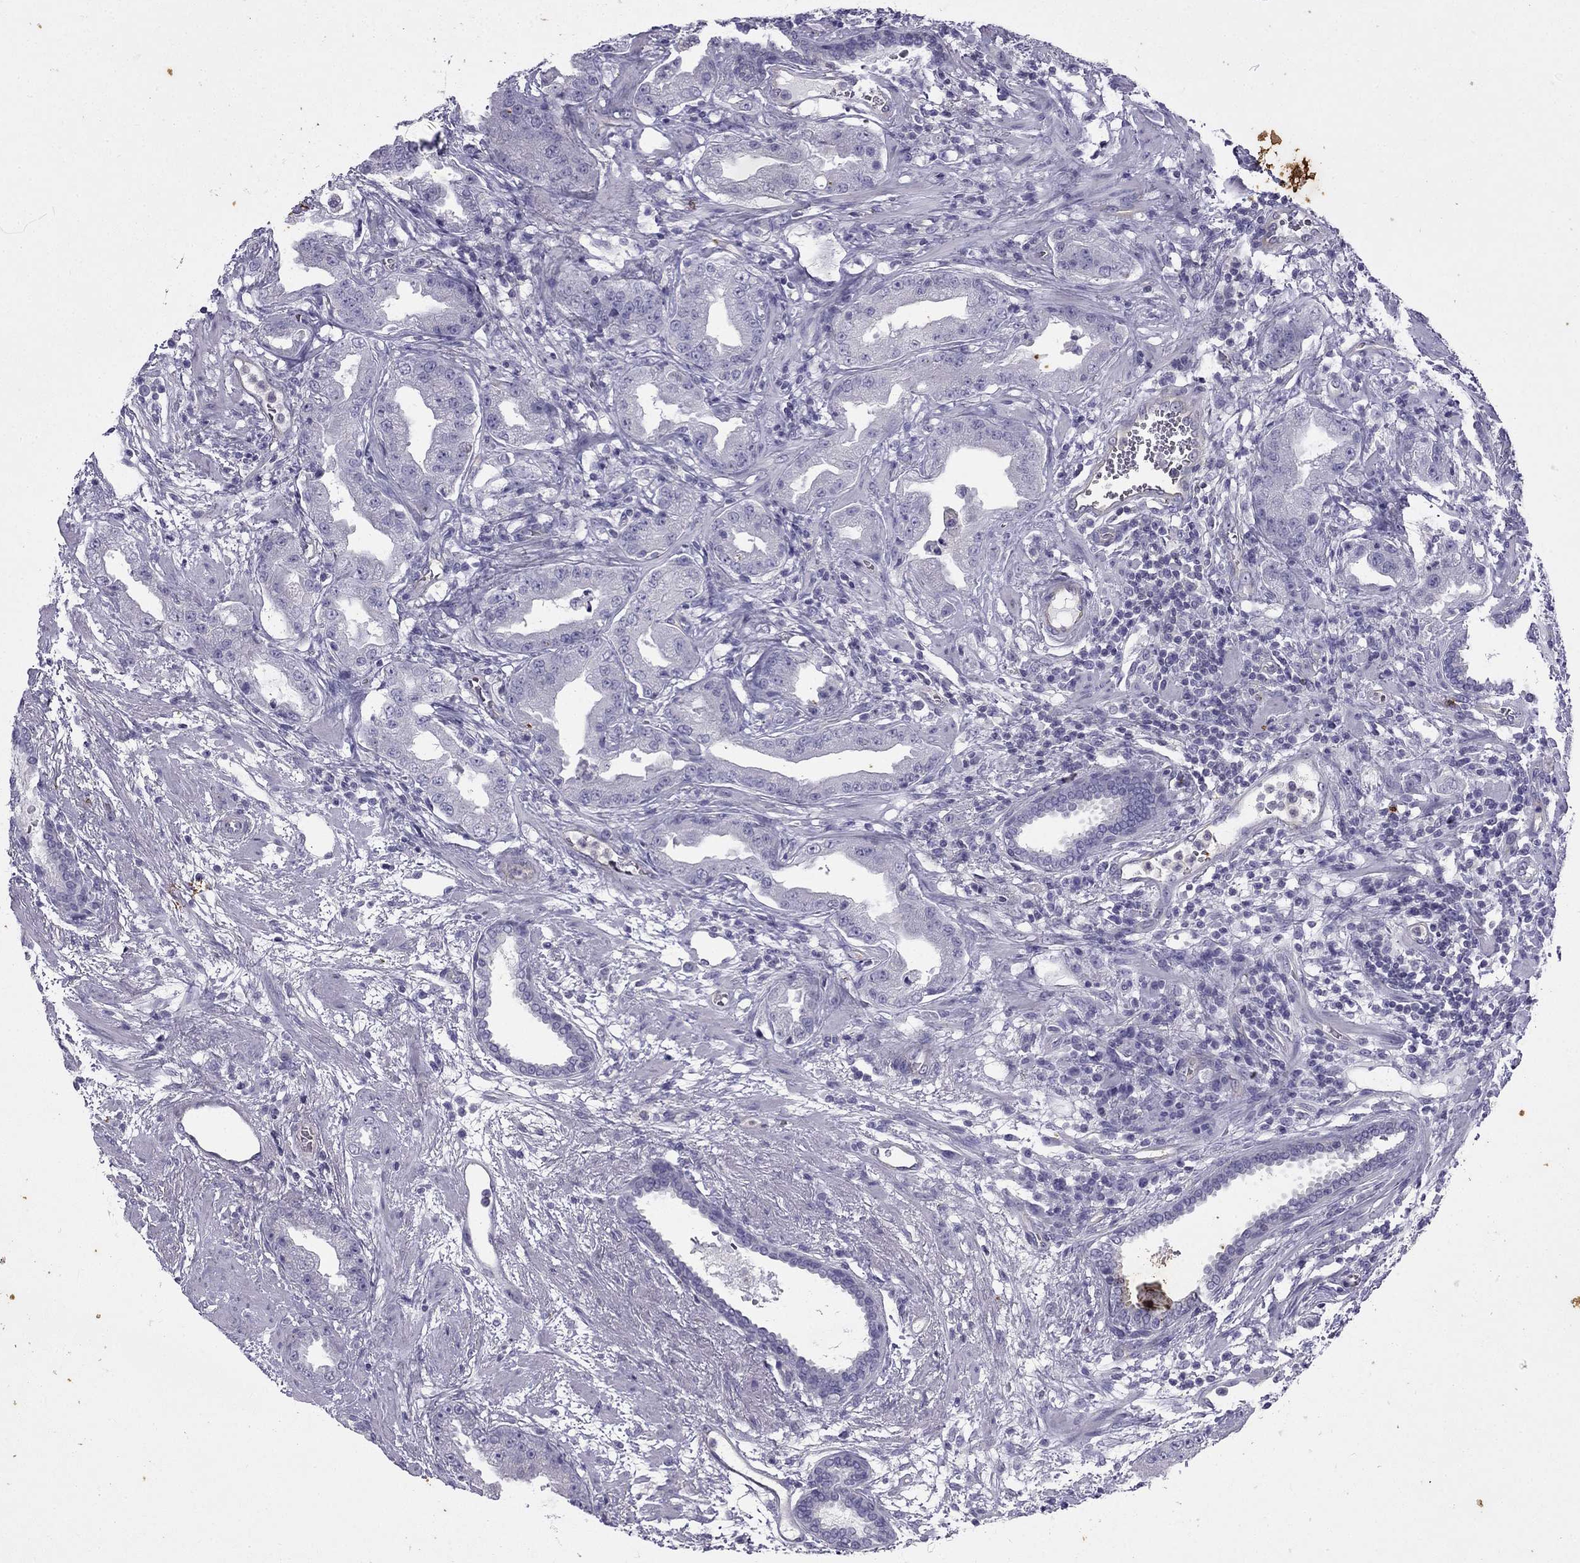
{"staining": {"intensity": "negative", "quantity": "none", "location": "none"}, "tissue": "prostate cancer", "cell_type": "Tumor cells", "image_type": "cancer", "snomed": [{"axis": "morphology", "description": "Adenocarcinoma, Low grade"}, {"axis": "topography", "description": "Prostate"}], "caption": "This histopathology image is of prostate cancer stained with immunohistochemistry (IHC) to label a protein in brown with the nuclei are counter-stained blue. There is no staining in tumor cells. The staining was performed using DAB (3,3'-diaminobenzidine) to visualize the protein expression in brown, while the nuclei were stained in blue with hematoxylin (Magnification: 20x).", "gene": "GJA8", "patient": {"sex": "male", "age": 62}}